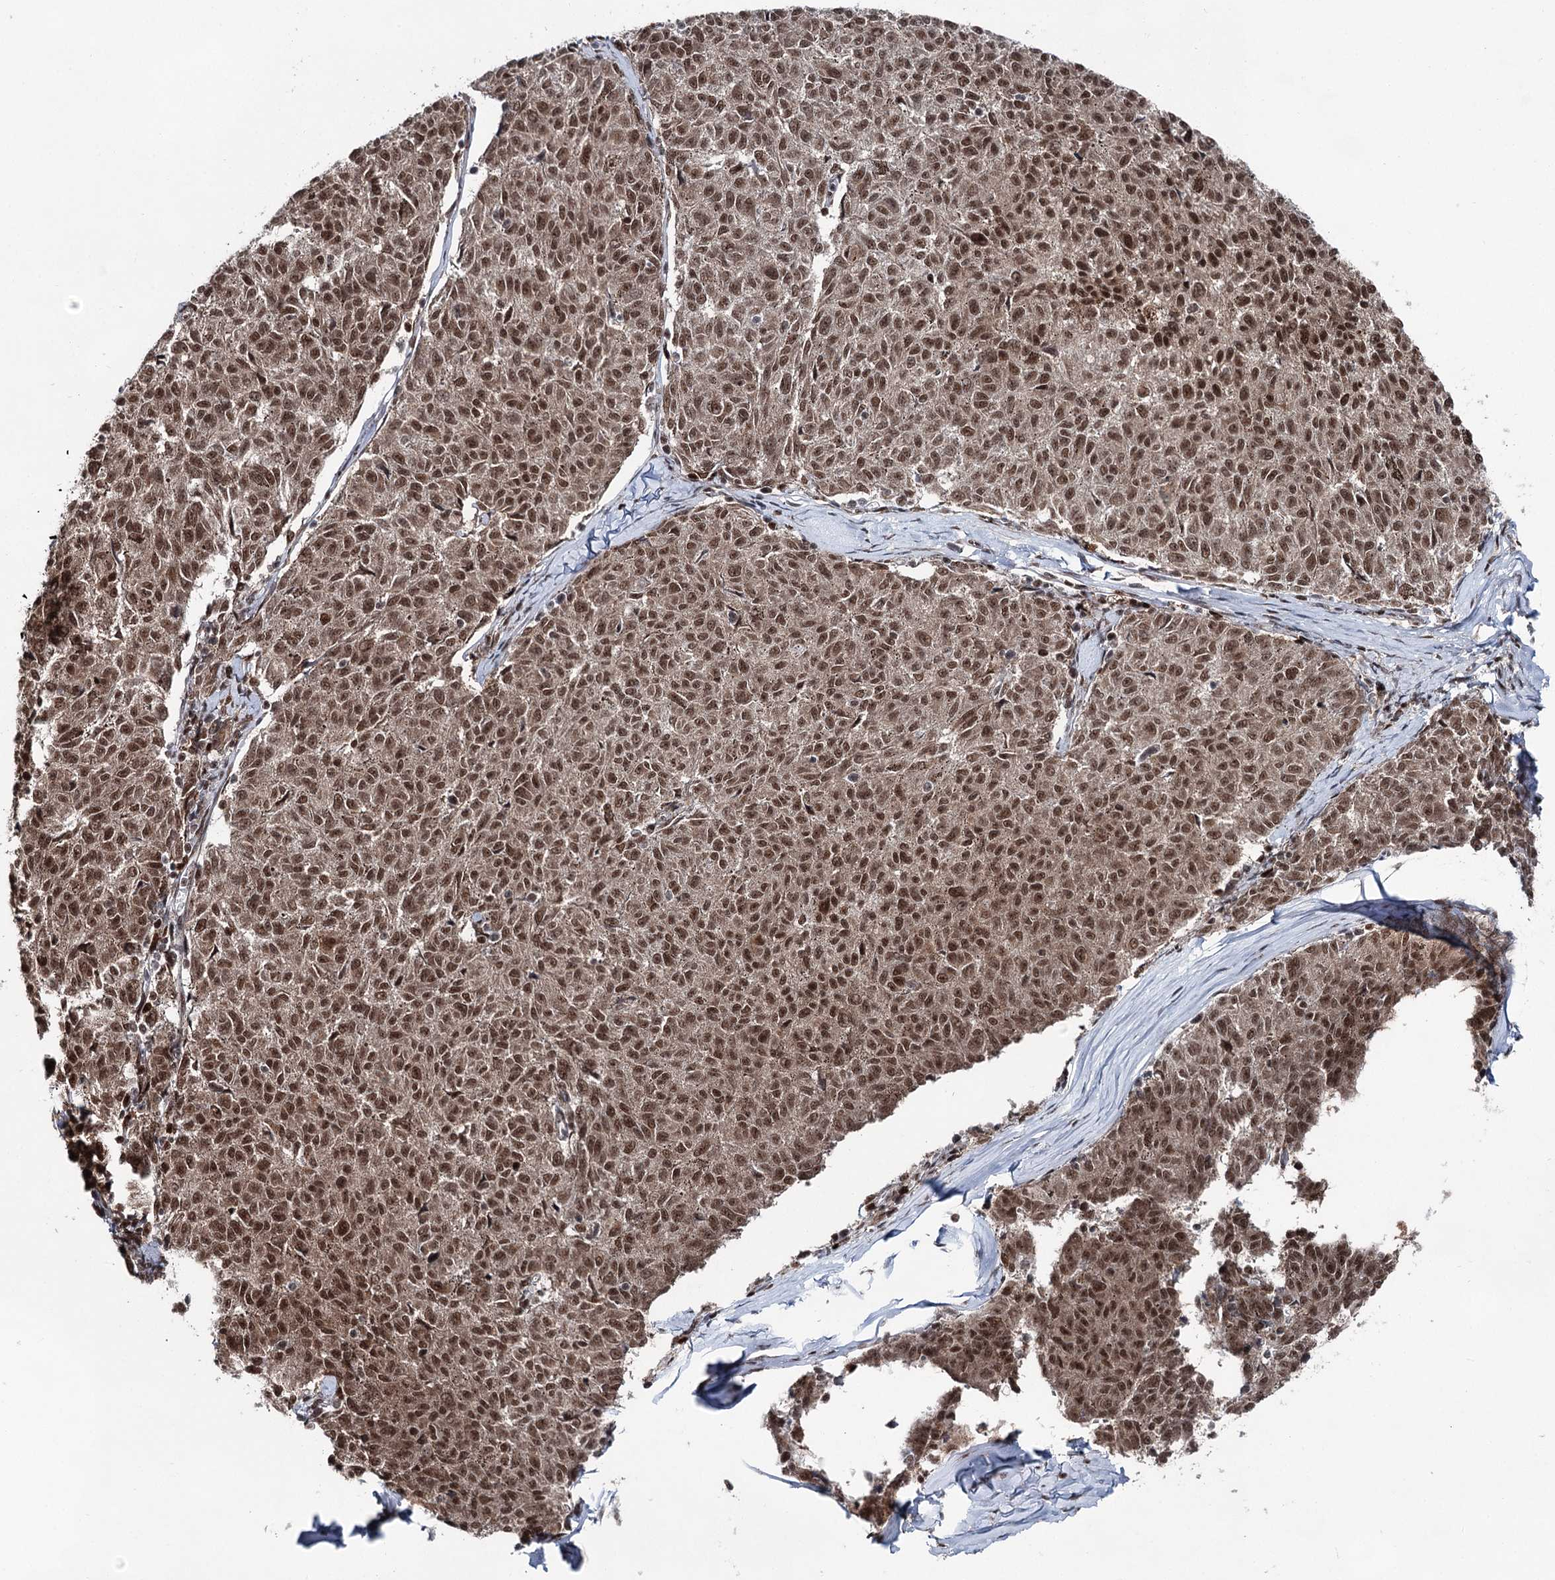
{"staining": {"intensity": "strong", "quantity": ">75%", "location": "nuclear"}, "tissue": "melanoma", "cell_type": "Tumor cells", "image_type": "cancer", "snomed": [{"axis": "morphology", "description": "Malignant melanoma, NOS"}, {"axis": "topography", "description": "Skin"}], "caption": "Malignant melanoma tissue reveals strong nuclear staining in about >75% of tumor cells Immunohistochemistry stains the protein of interest in brown and the nuclei are stained blue.", "gene": "ZCCHC8", "patient": {"sex": "female", "age": 72}}